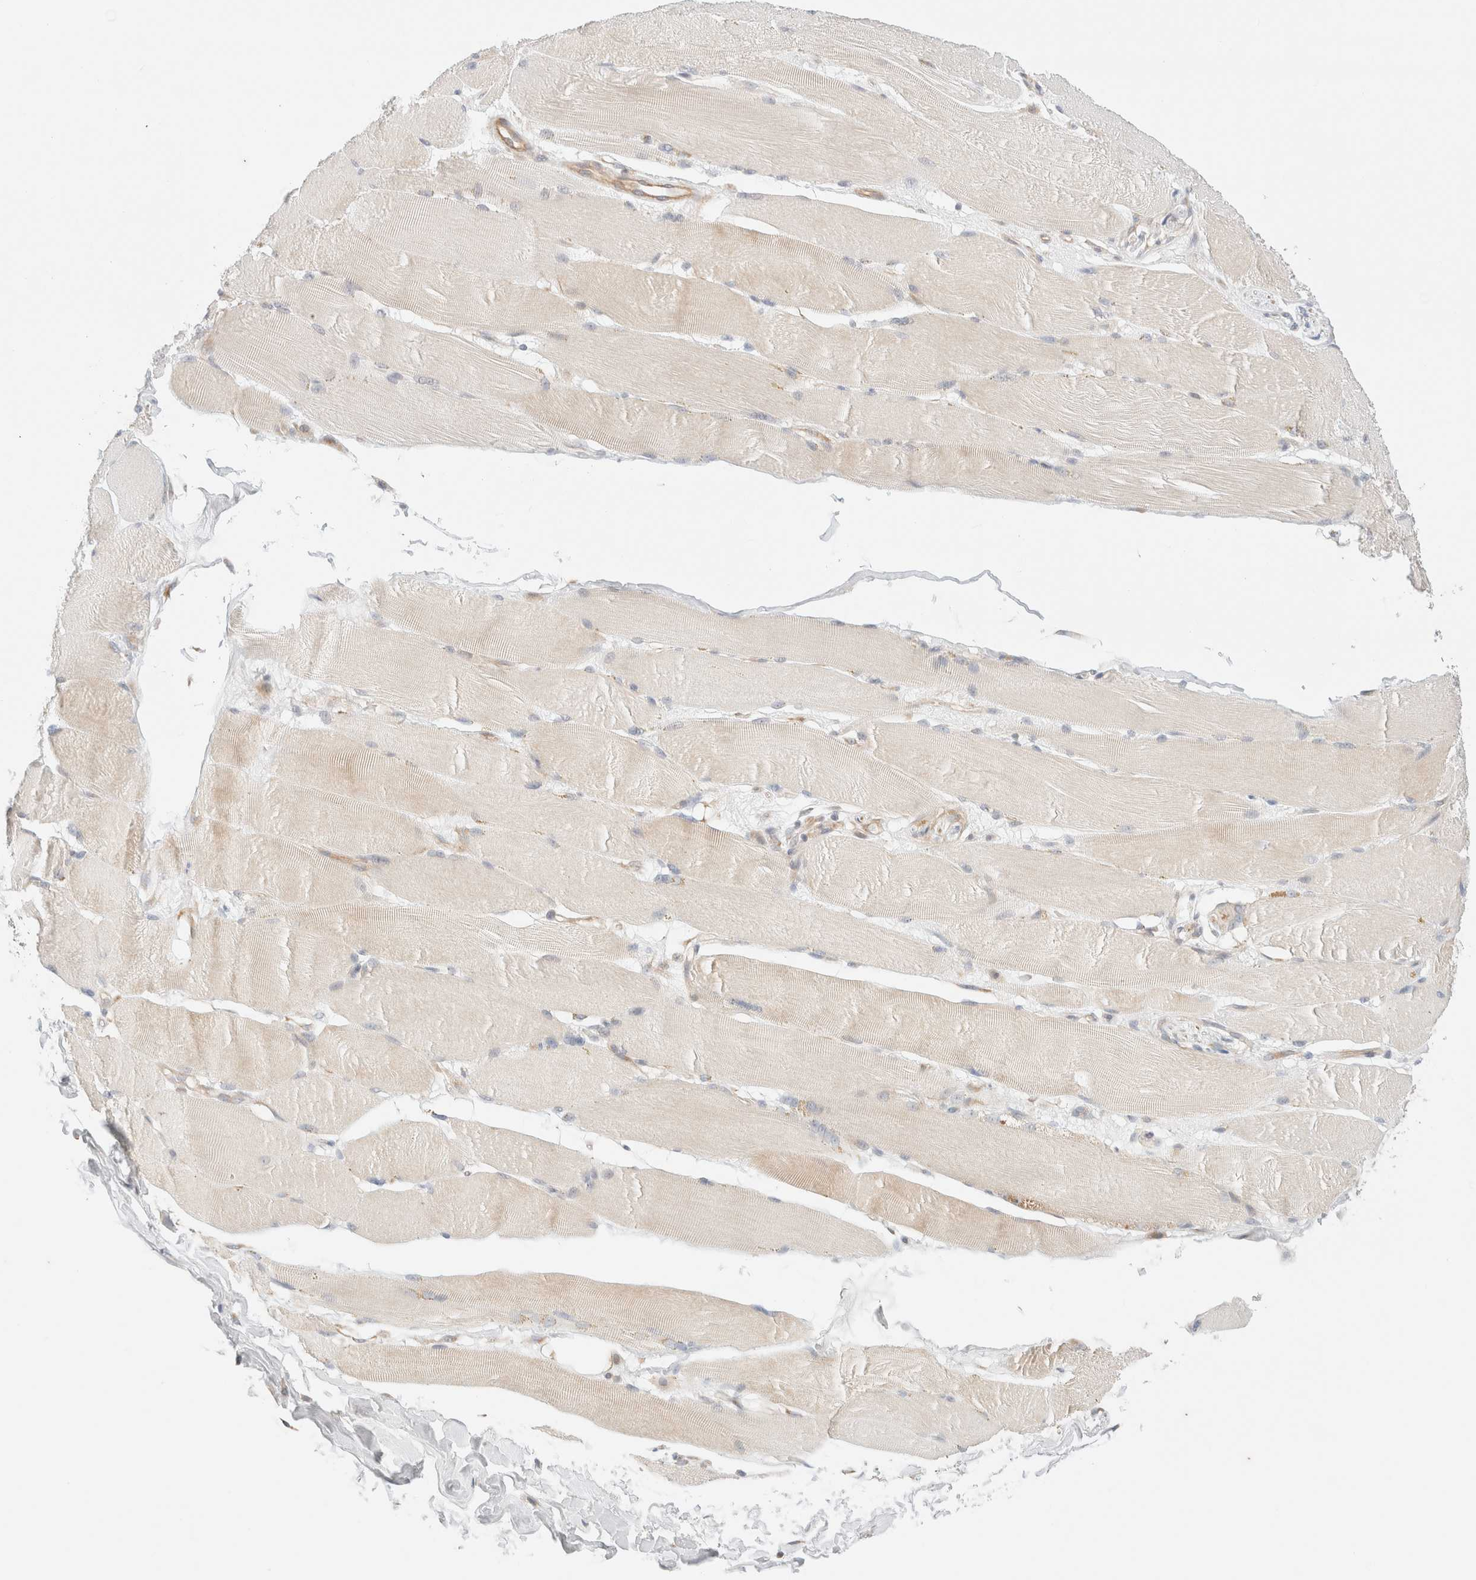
{"staining": {"intensity": "weak", "quantity": "<25%", "location": "cytoplasmic/membranous"}, "tissue": "skeletal muscle", "cell_type": "Myocytes", "image_type": "normal", "snomed": [{"axis": "morphology", "description": "Normal tissue, NOS"}, {"axis": "topography", "description": "Skin"}, {"axis": "topography", "description": "Skeletal muscle"}], "caption": "Immunohistochemistry histopathology image of normal skeletal muscle: human skeletal muscle stained with DAB (3,3'-diaminobenzidine) reveals no significant protein positivity in myocytes. (DAB immunohistochemistry, high magnification).", "gene": "UNC13B", "patient": {"sex": "male", "age": 83}}